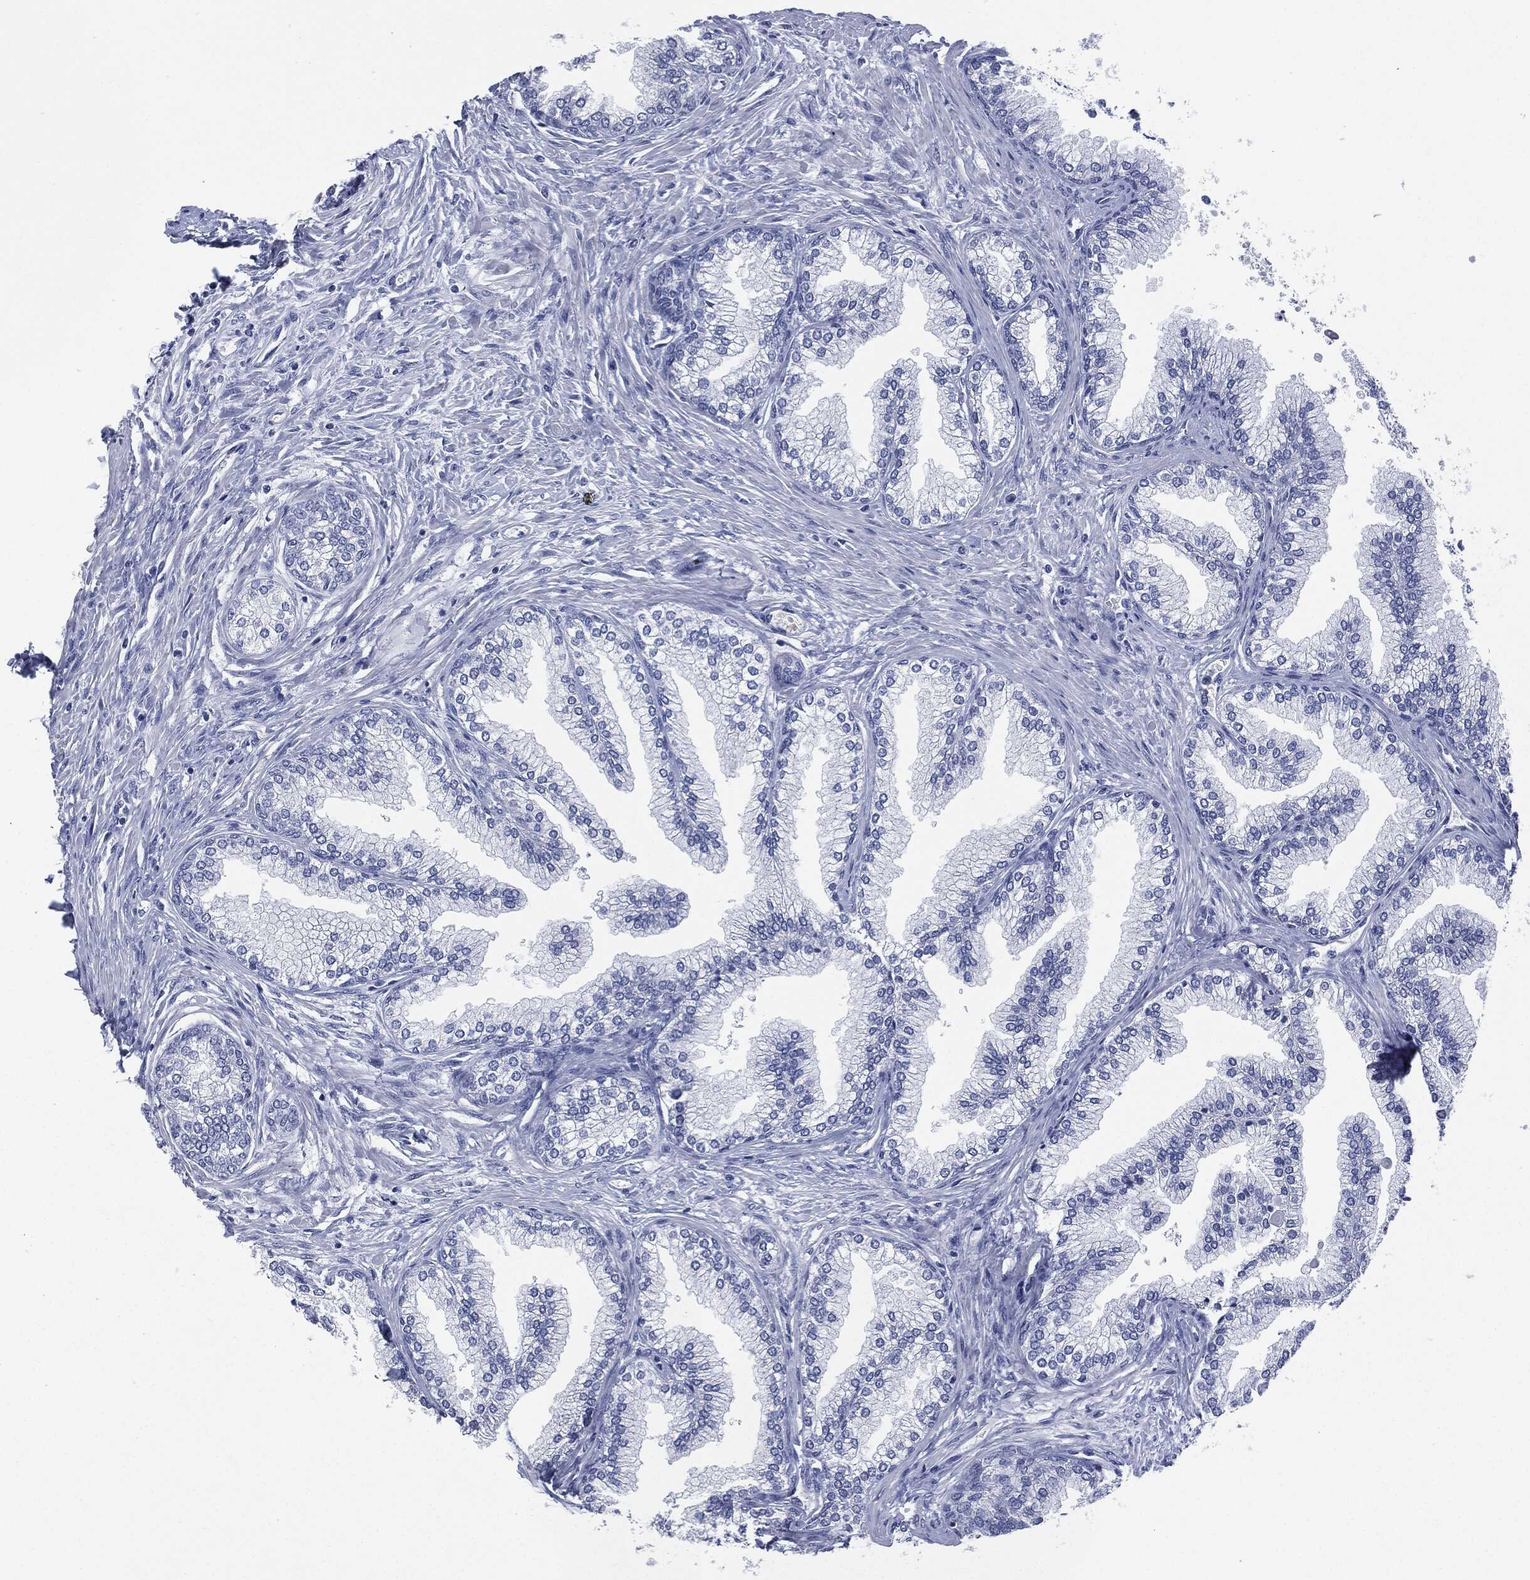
{"staining": {"intensity": "negative", "quantity": "none", "location": "none"}, "tissue": "prostate", "cell_type": "Glandular cells", "image_type": "normal", "snomed": [{"axis": "morphology", "description": "Normal tissue, NOS"}, {"axis": "topography", "description": "Prostate"}], "caption": "DAB immunohistochemical staining of normal human prostate reveals no significant staining in glandular cells. (DAB (3,3'-diaminobenzidine) IHC visualized using brightfield microscopy, high magnification).", "gene": "MUC16", "patient": {"sex": "male", "age": 72}}